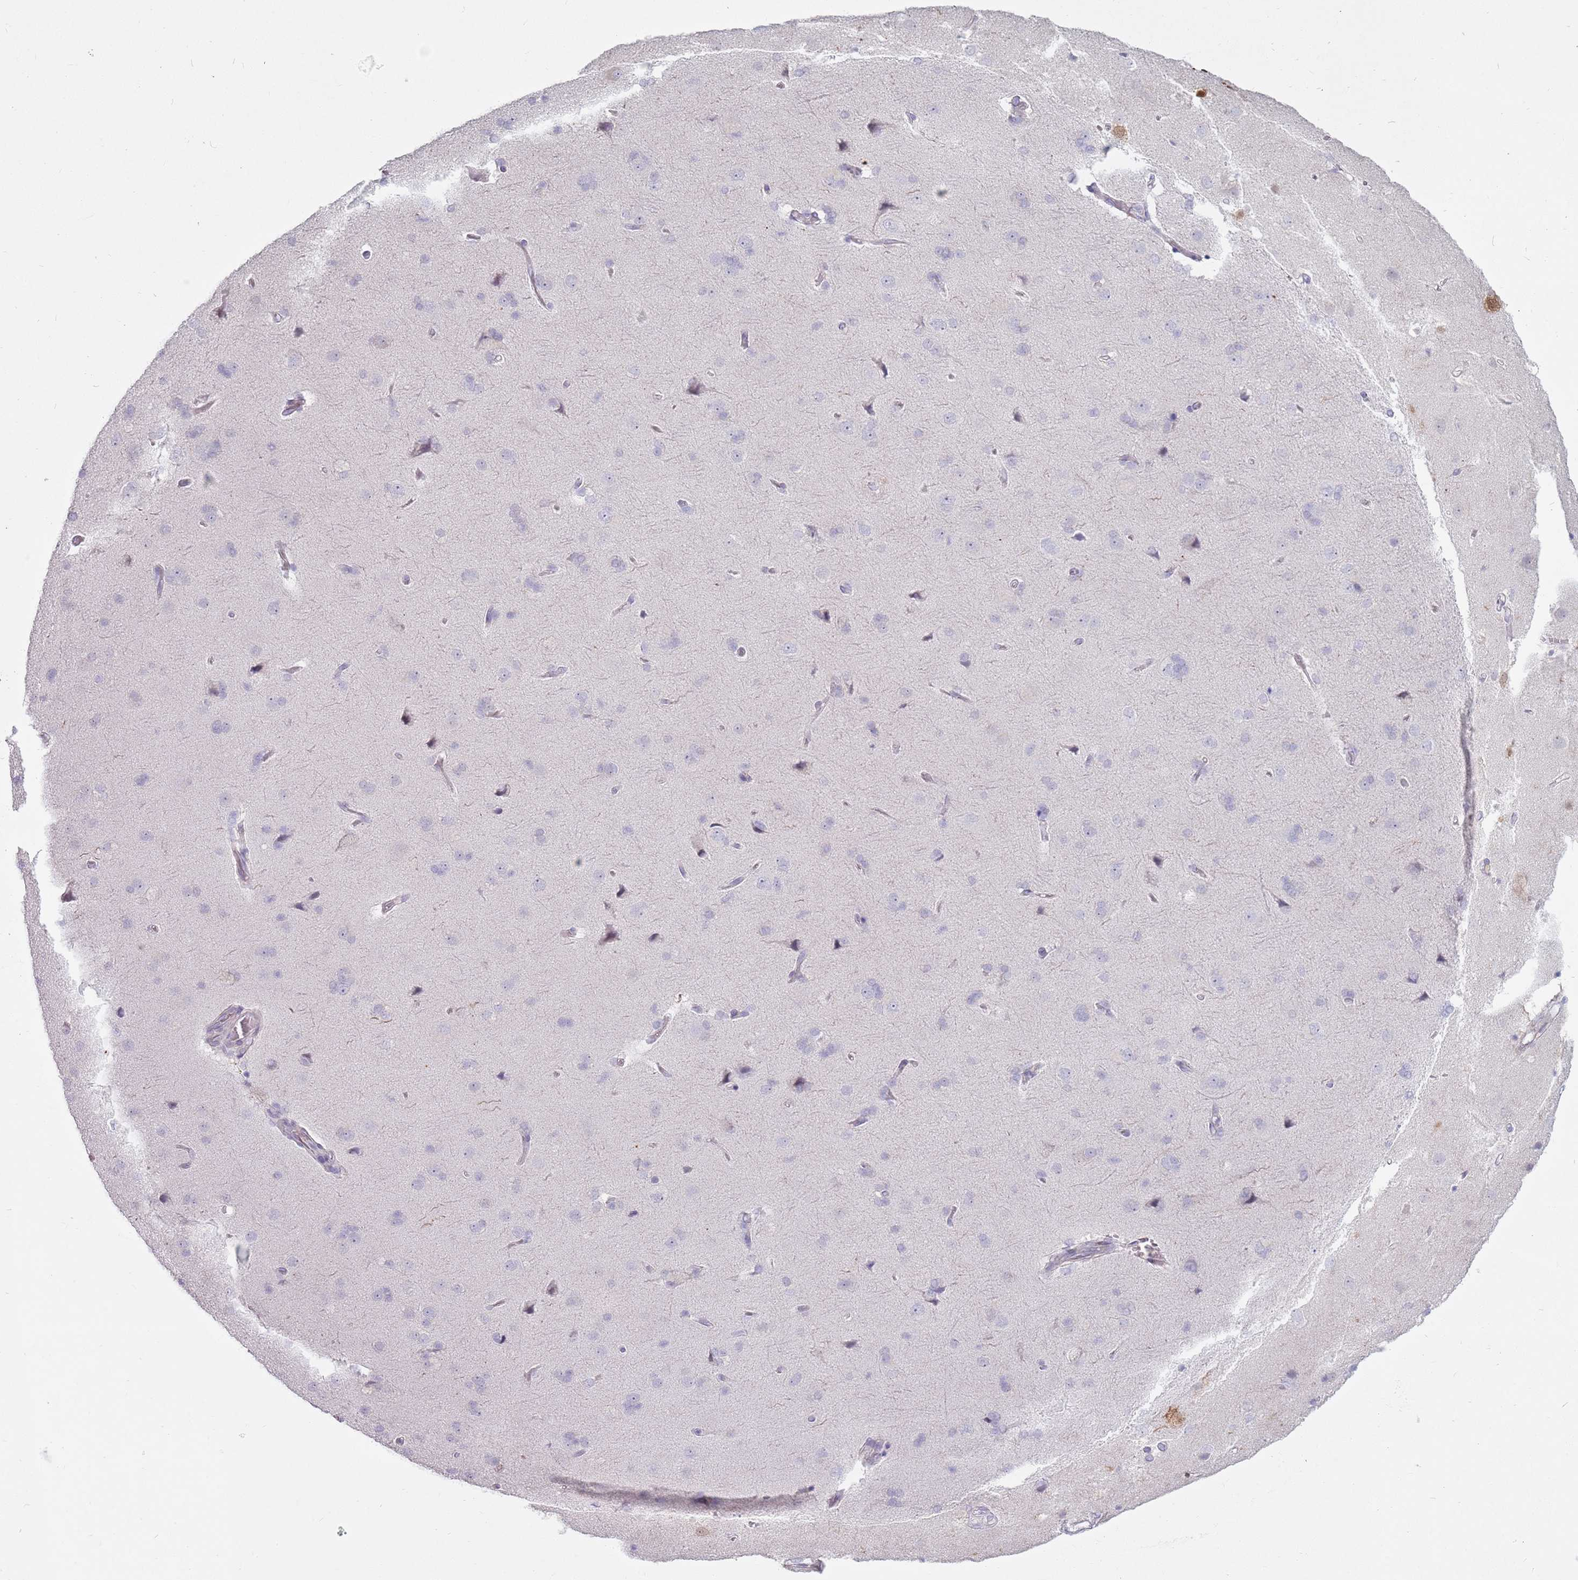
{"staining": {"intensity": "negative", "quantity": "none", "location": "none"}, "tissue": "cerebral cortex", "cell_type": "Endothelial cells", "image_type": "normal", "snomed": [{"axis": "morphology", "description": "Normal tissue, NOS"}, {"axis": "topography", "description": "Cerebral cortex"}], "caption": "An immunohistochemistry (IHC) image of benign cerebral cortex is shown. There is no staining in endothelial cells of cerebral cortex.", "gene": "DXO", "patient": {"sex": "male", "age": 62}}